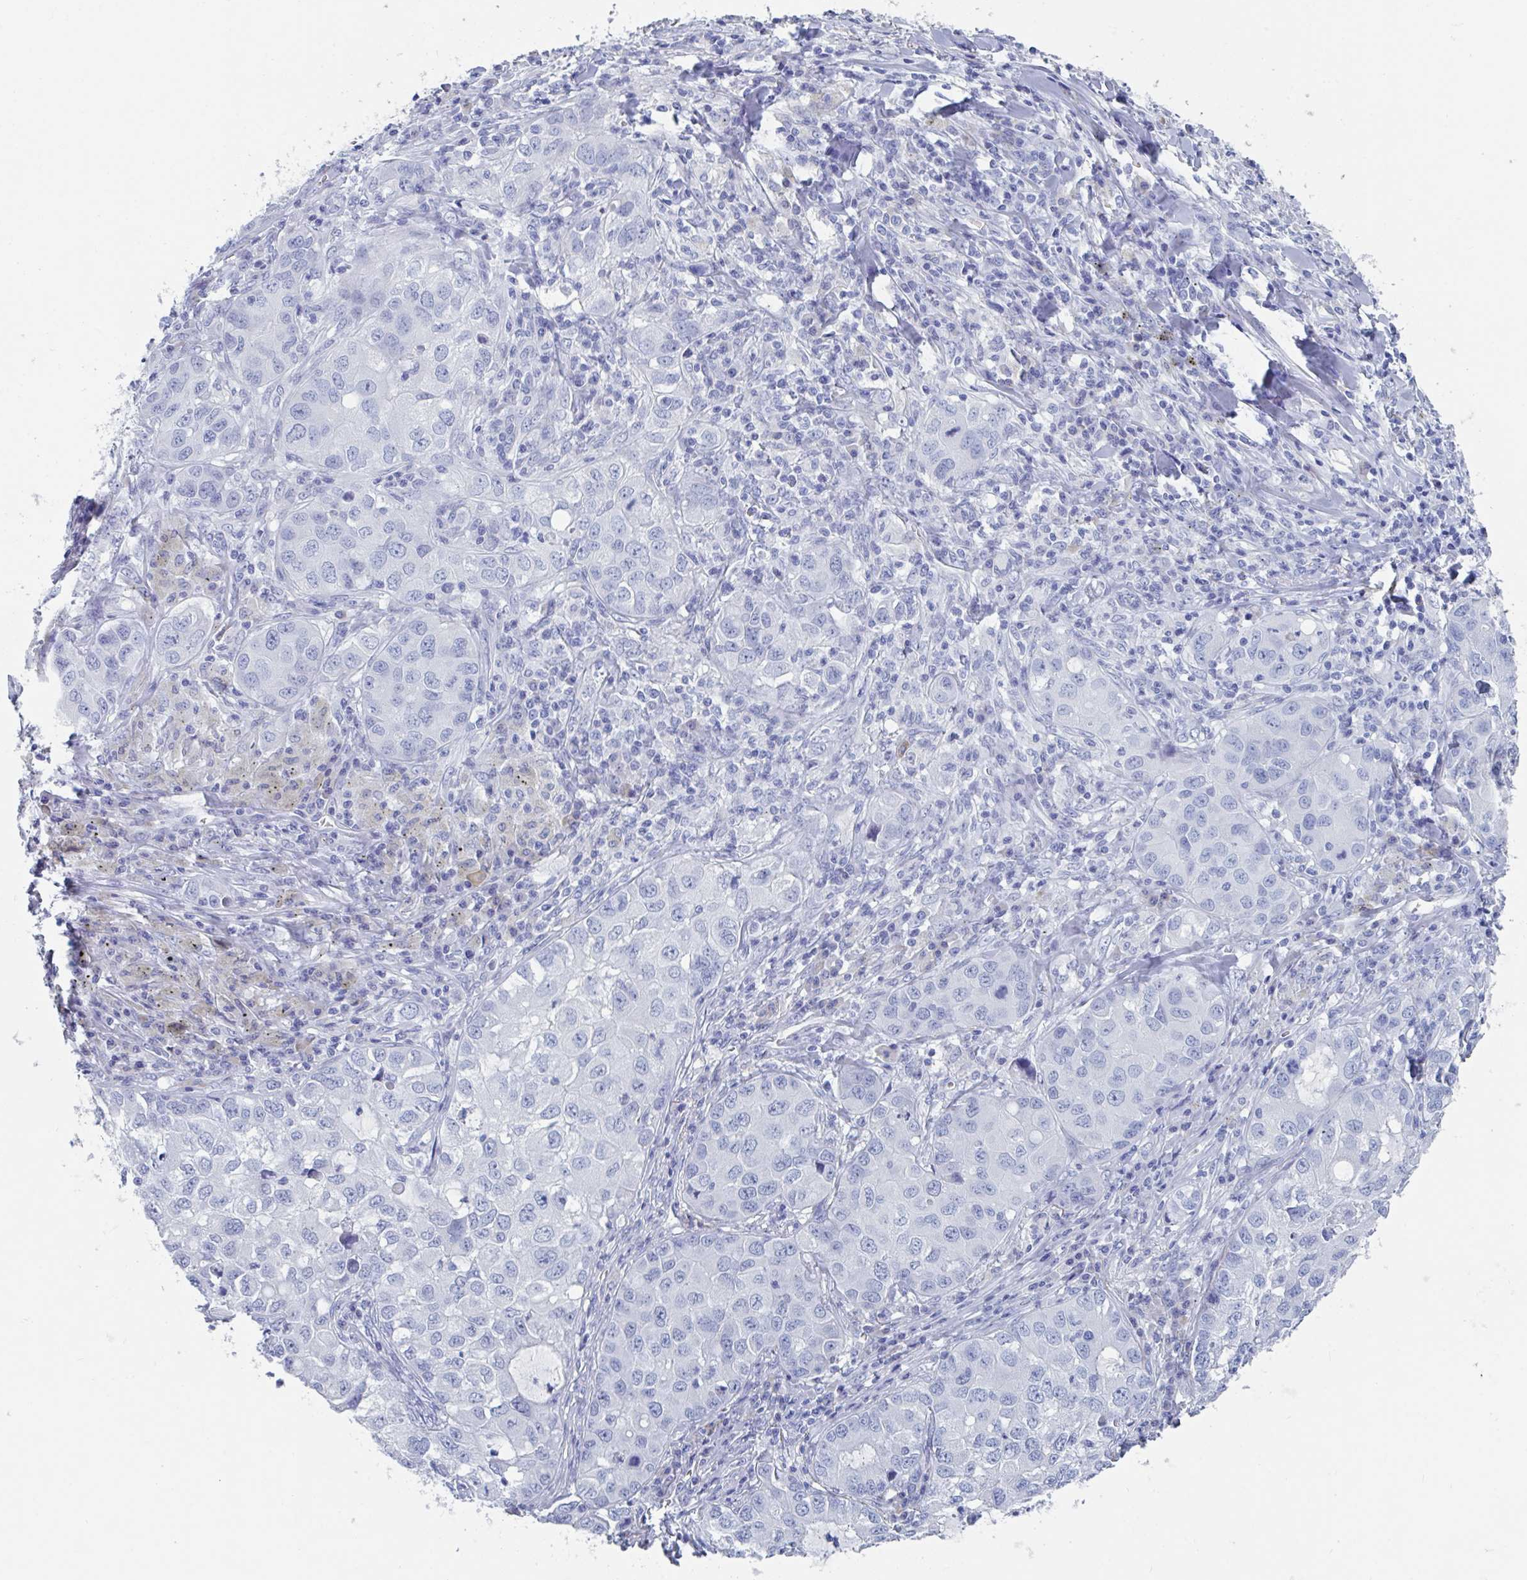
{"staining": {"intensity": "negative", "quantity": "none", "location": "none"}, "tissue": "lung cancer", "cell_type": "Tumor cells", "image_type": "cancer", "snomed": [{"axis": "morphology", "description": "Normal morphology"}, {"axis": "morphology", "description": "Adenocarcinoma, NOS"}, {"axis": "topography", "description": "Lymph node"}, {"axis": "topography", "description": "Lung"}], "caption": "There is no significant positivity in tumor cells of lung cancer (adenocarcinoma).", "gene": "DPEP3", "patient": {"sex": "female", "age": 51}}